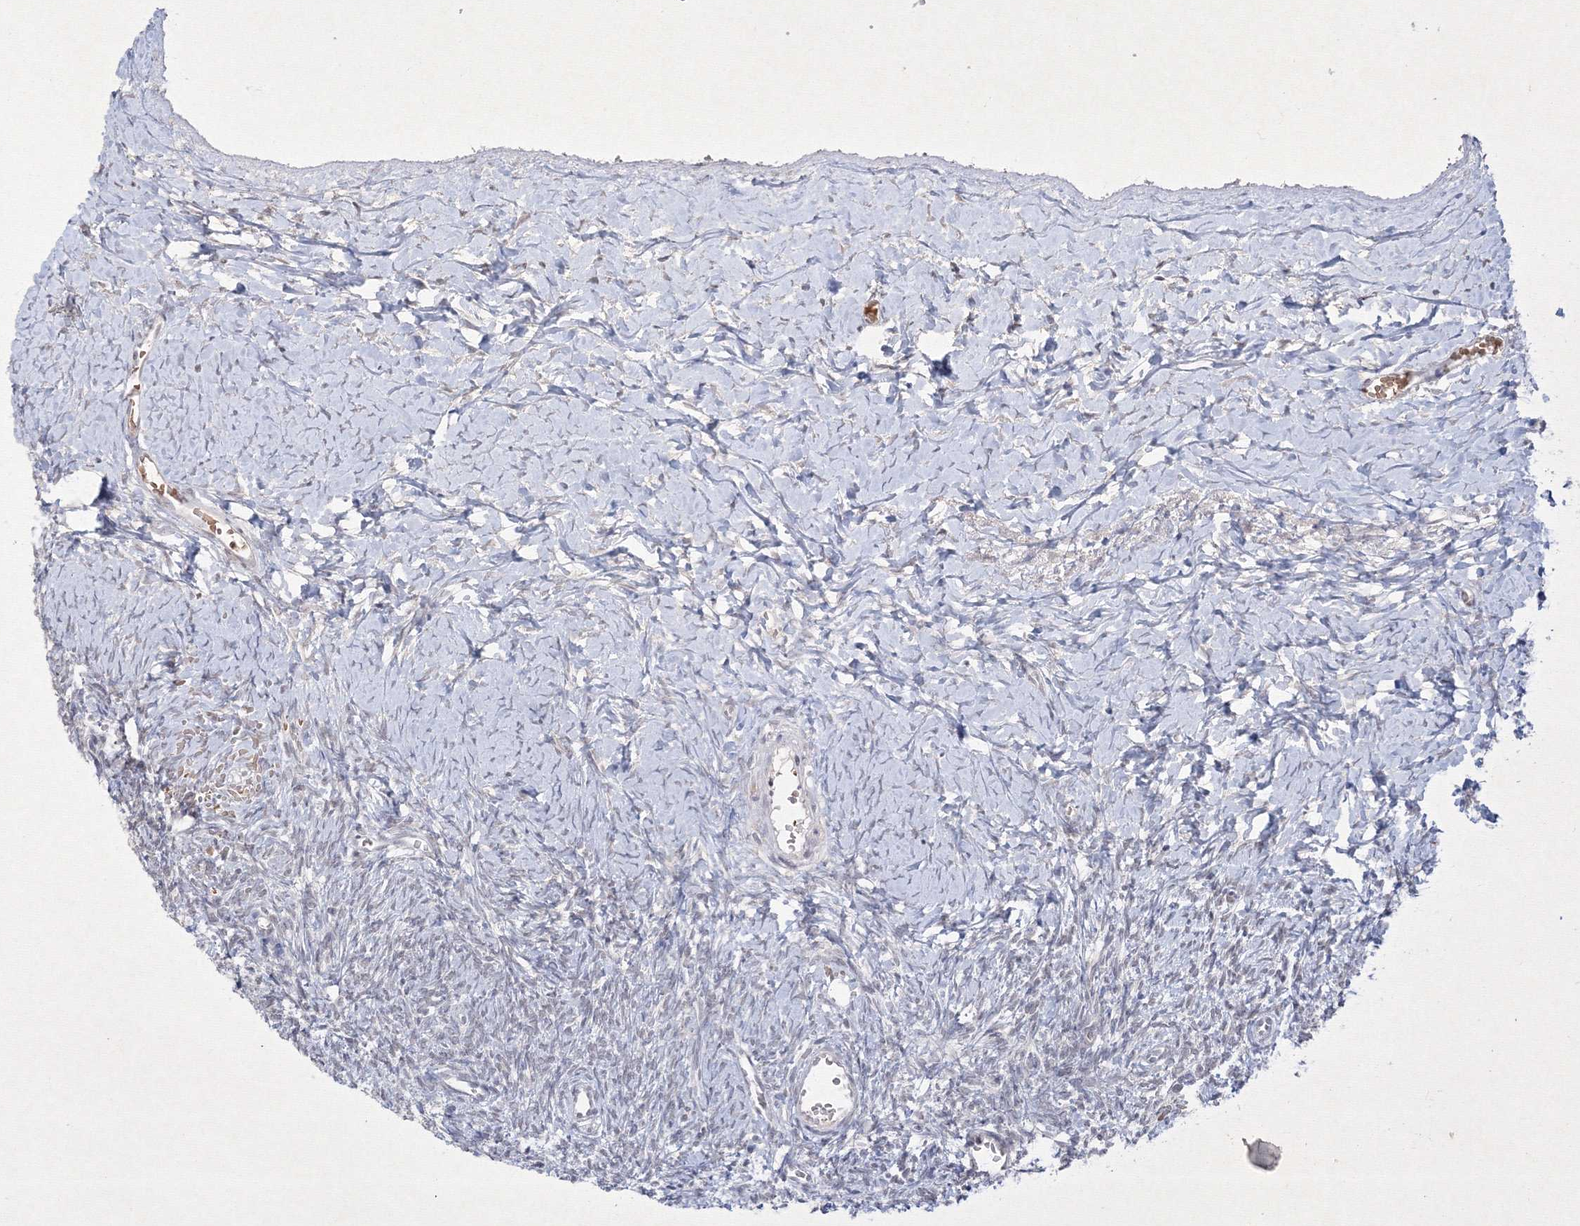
{"staining": {"intensity": "weak", "quantity": "25%-75%", "location": "cytoplasmic/membranous"}, "tissue": "ovary", "cell_type": "Follicle cells", "image_type": "normal", "snomed": [{"axis": "morphology", "description": "Normal tissue, NOS"}, {"axis": "morphology", "description": "Developmental malformation"}, {"axis": "topography", "description": "Ovary"}], "caption": "This histopathology image reveals immunohistochemistry (IHC) staining of unremarkable human ovary, with low weak cytoplasmic/membranous staining in approximately 25%-75% of follicle cells.", "gene": "NXPE3", "patient": {"sex": "female", "age": 39}}